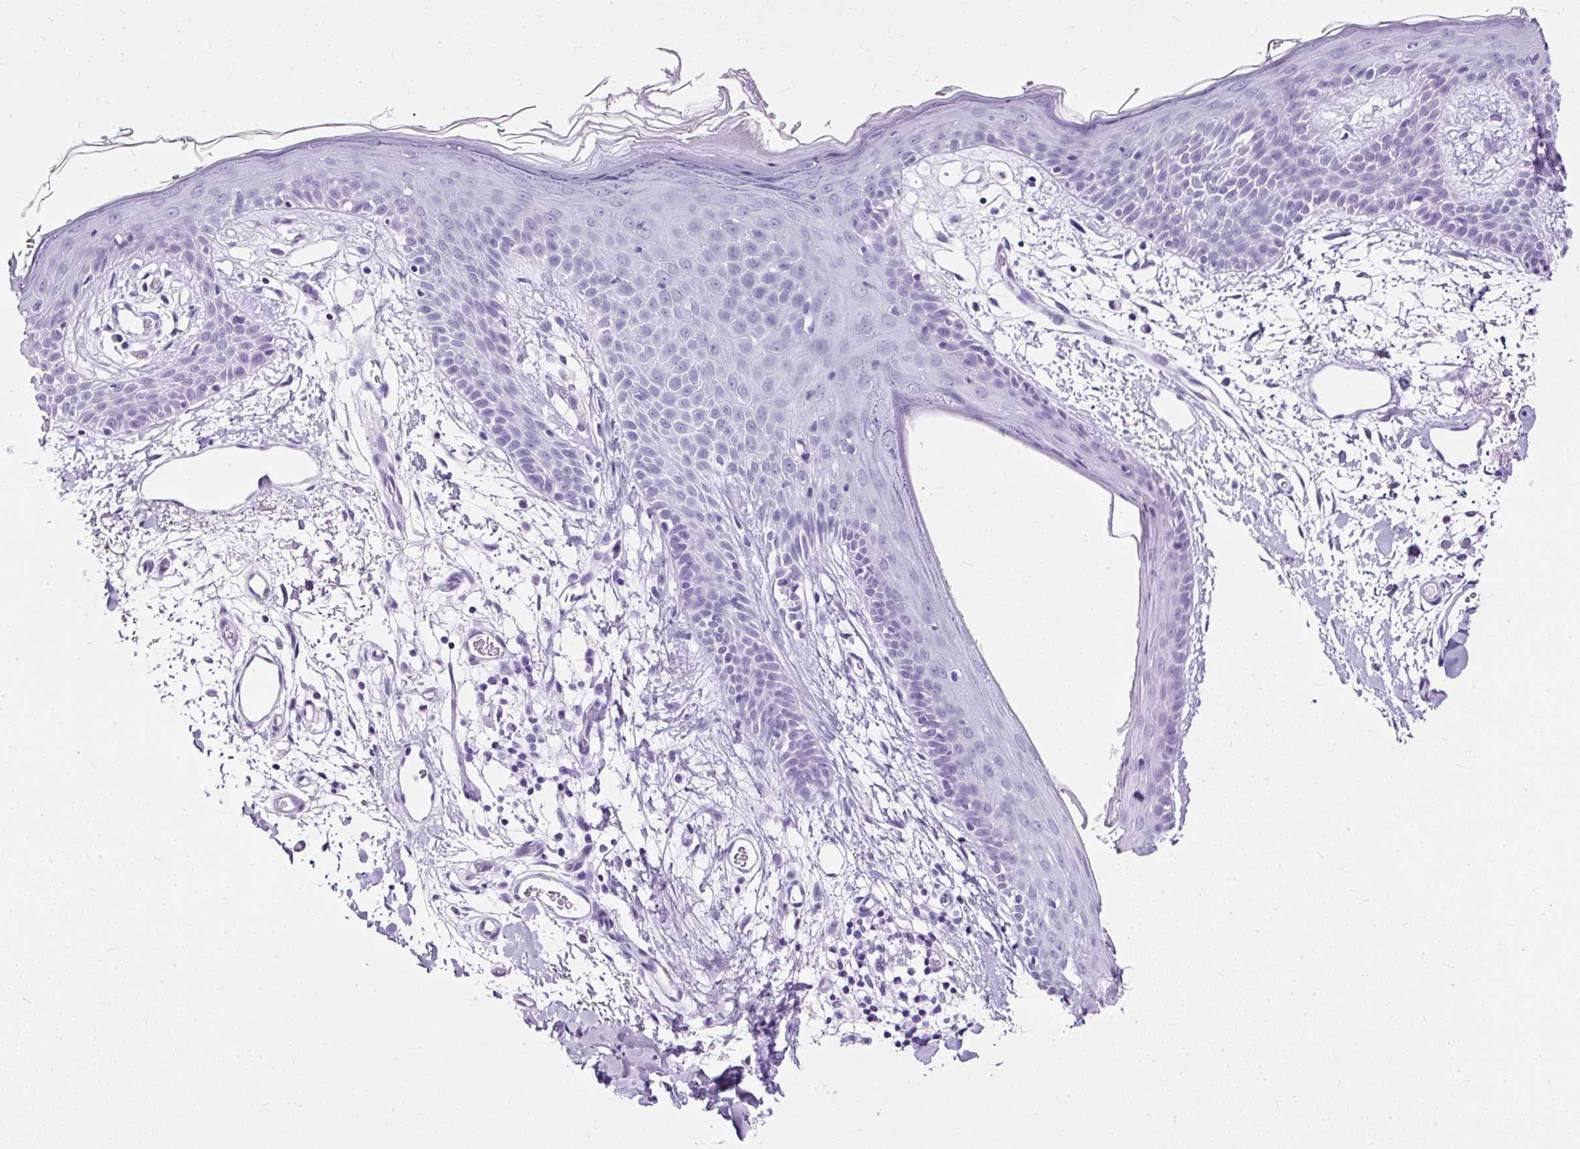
{"staining": {"intensity": "negative", "quantity": "none", "location": "none"}, "tissue": "skin", "cell_type": "Fibroblasts", "image_type": "normal", "snomed": [{"axis": "morphology", "description": "Normal tissue, NOS"}, {"axis": "topography", "description": "Skin"}], "caption": "Immunohistochemical staining of normal skin reveals no significant positivity in fibroblasts. (Stains: DAB IHC with hematoxylin counter stain, Microscopy: brightfield microscopy at high magnification).", "gene": "NTS", "patient": {"sex": "male", "age": 79}}